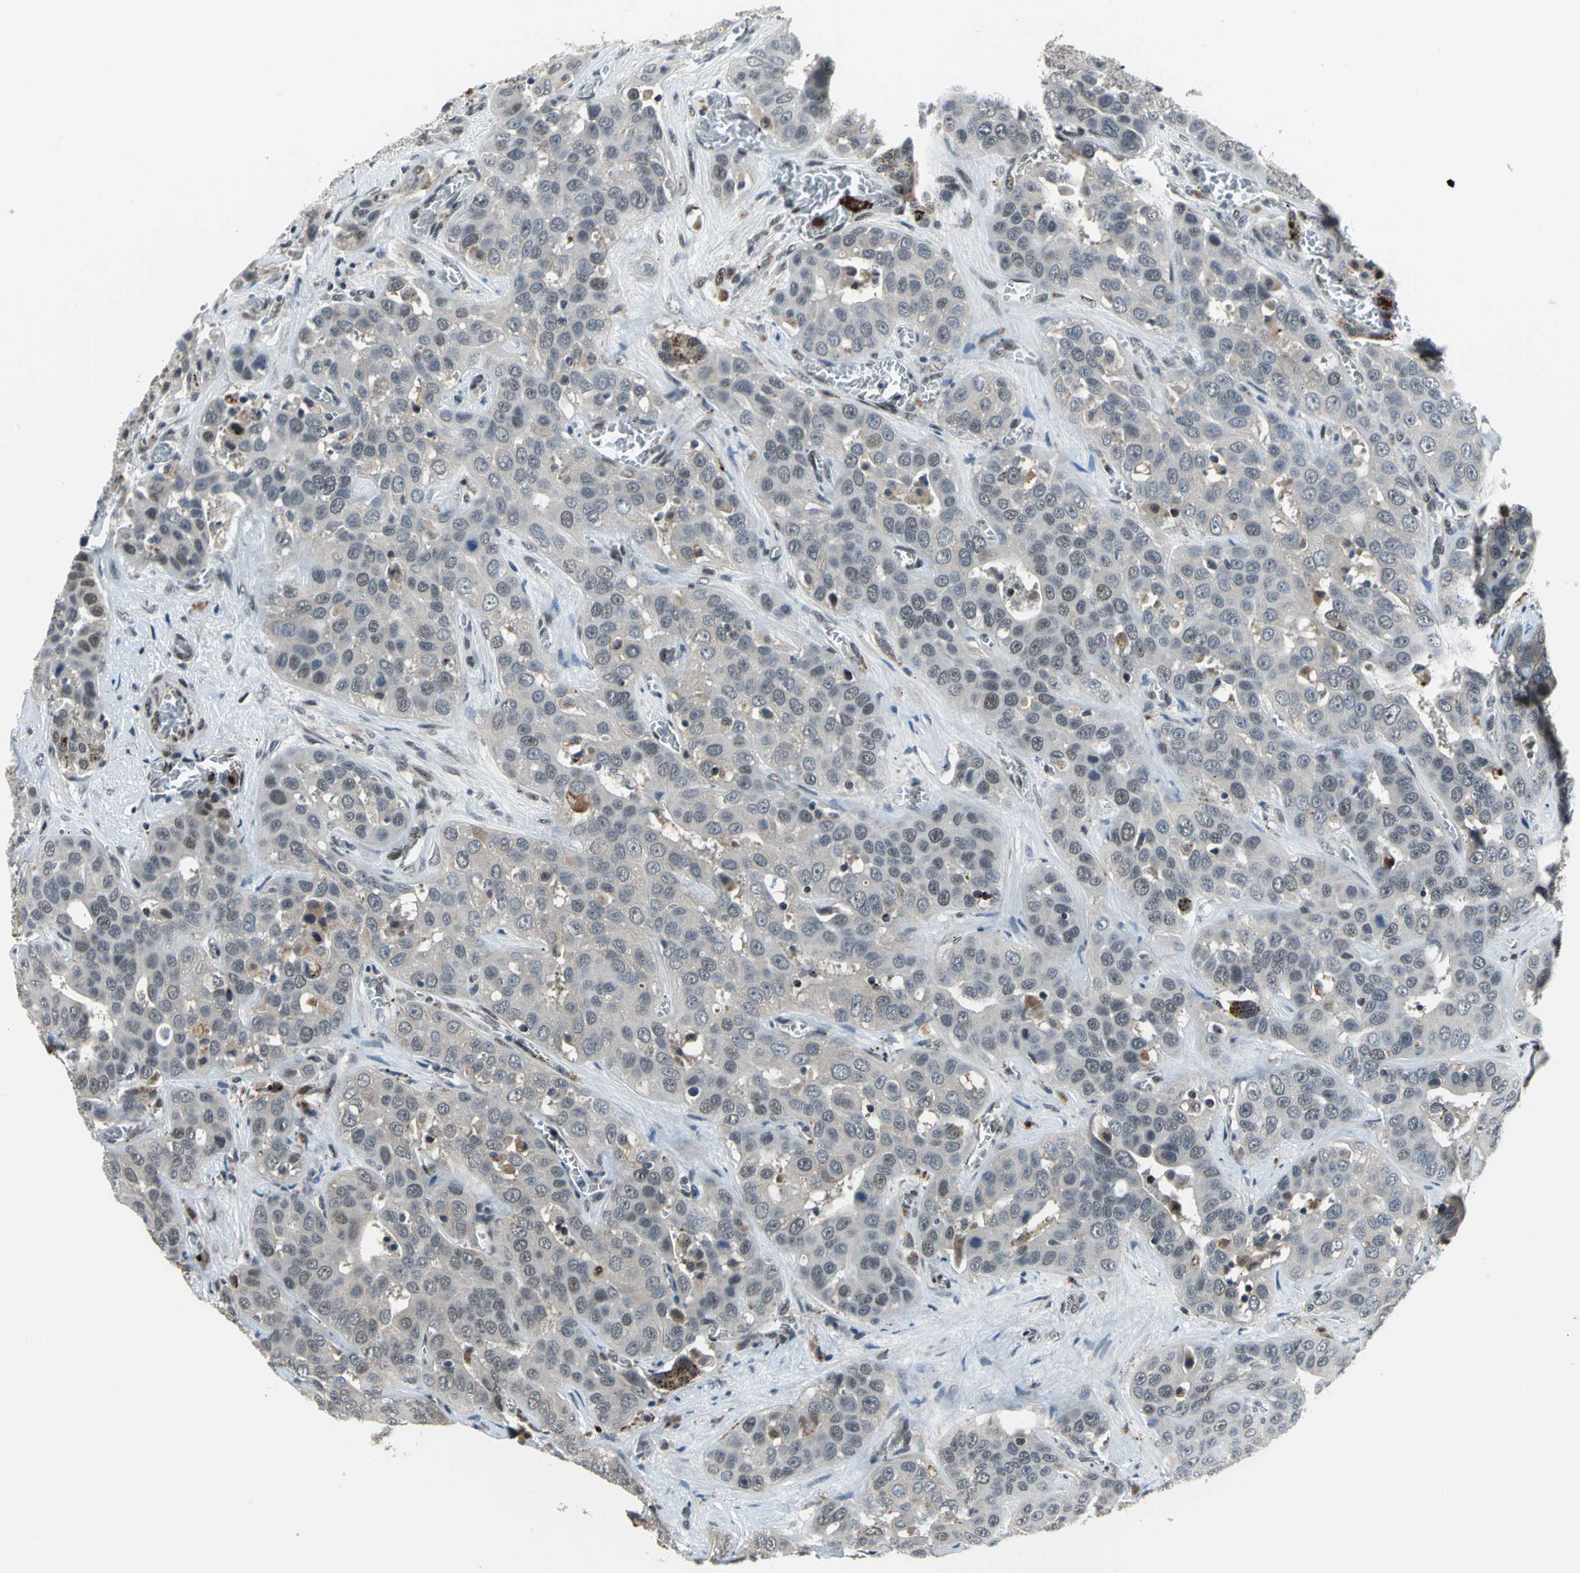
{"staining": {"intensity": "strong", "quantity": "<25%", "location": "cytoplasmic/membranous"}, "tissue": "liver cancer", "cell_type": "Tumor cells", "image_type": "cancer", "snomed": [{"axis": "morphology", "description": "Cholangiocarcinoma"}, {"axis": "topography", "description": "Liver"}], "caption": "The micrograph exhibits immunohistochemical staining of liver cholangiocarcinoma. There is strong cytoplasmic/membranous positivity is identified in about <25% of tumor cells.", "gene": "ELF2", "patient": {"sex": "female", "age": 52}}